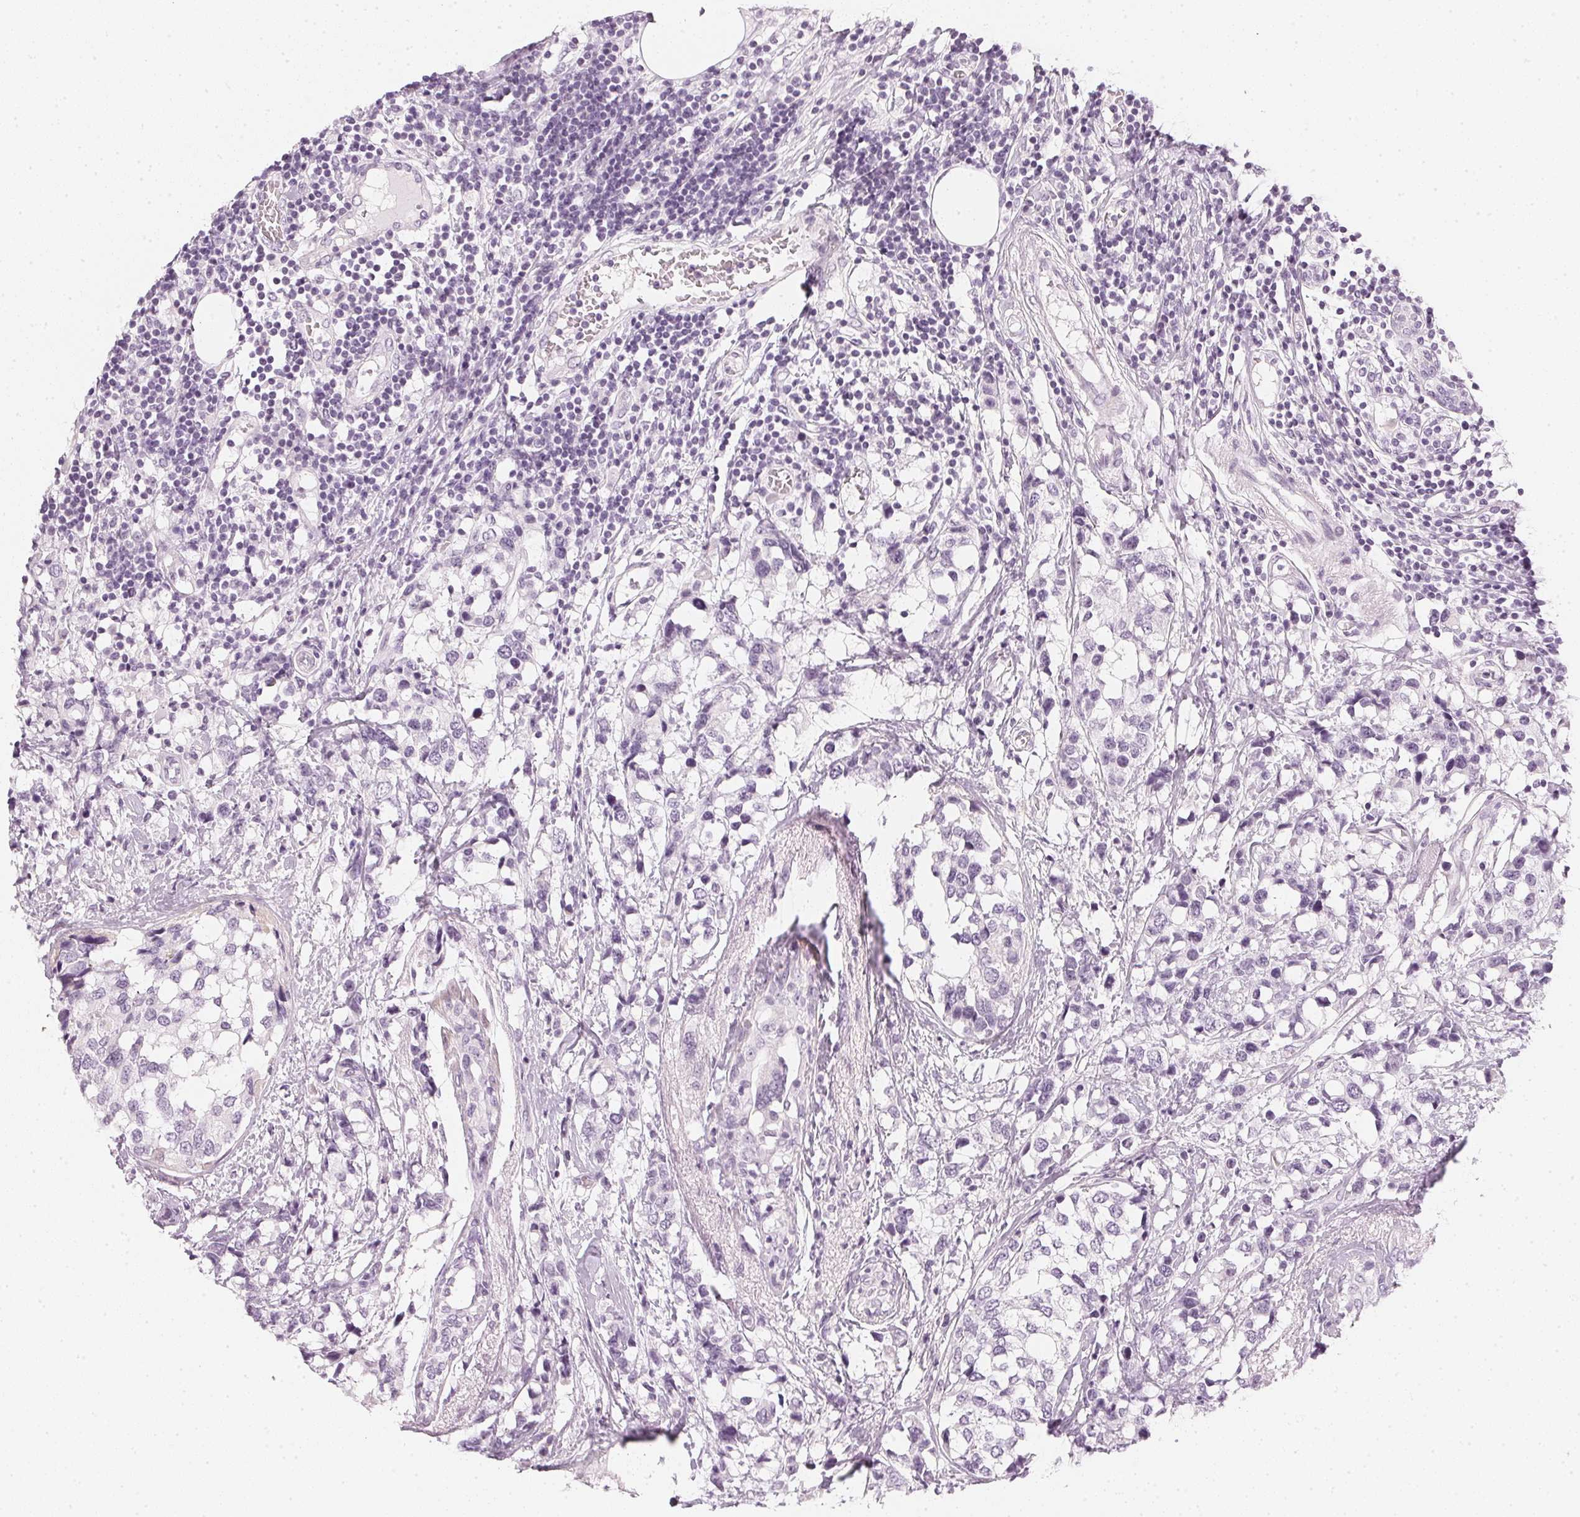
{"staining": {"intensity": "negative", "quantity": "none", "location": "none"}, "tissue": "breast cancer", "cell_type": "Tumor cells", "image_type": "cancer", "snomed": [{"axis": "morphology", "description": "Lobular carcinoma"}, {"axis": "topography", "description": "Breast"}], "caption": "DAB (3,3'-diaminobenzidine) immunohistochemical staining of human breast lobular carcinoma reveals no significant staining in tumor cells.", "gene": "CHST4", "patient": {"sex": "female", "age": 59}}